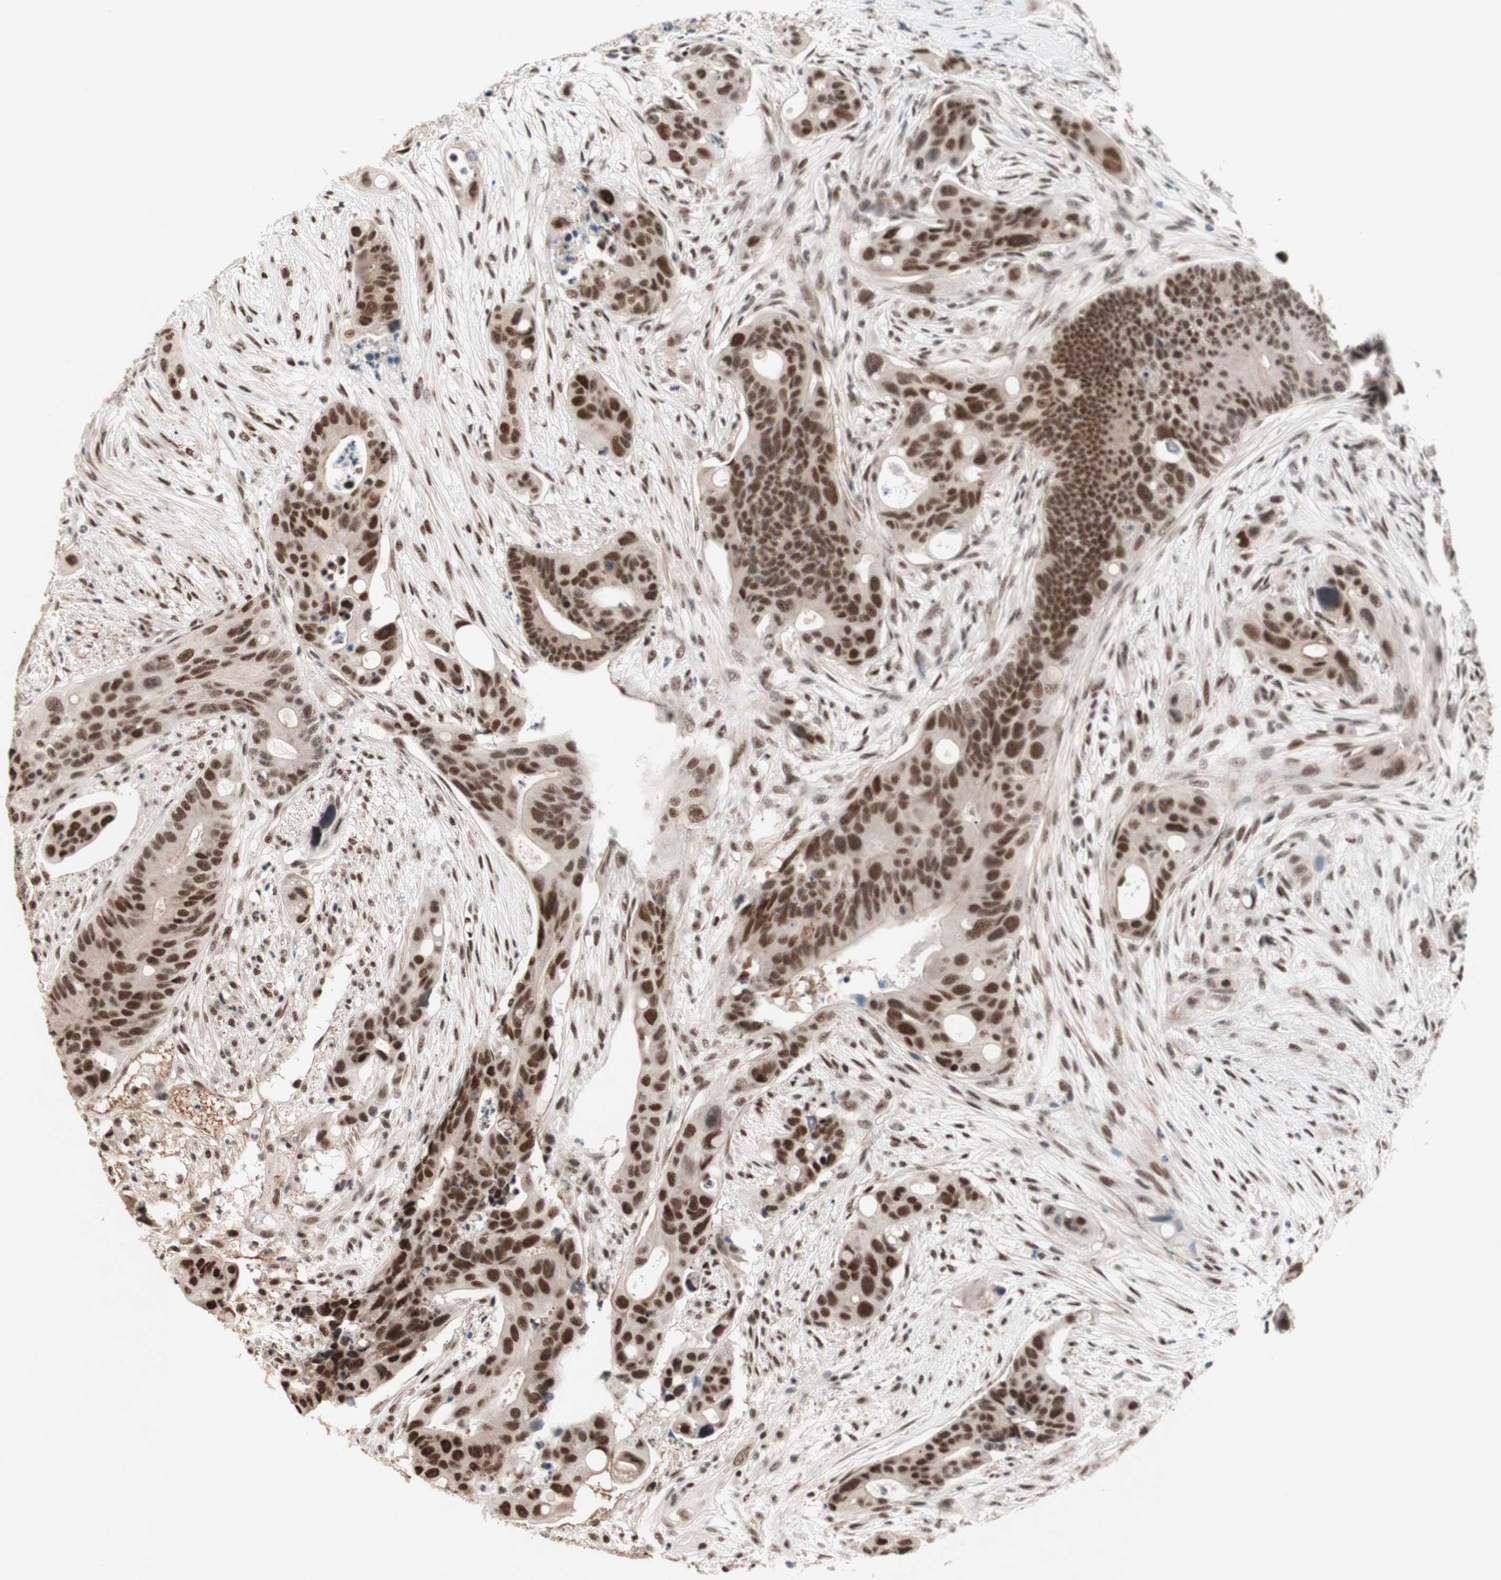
{"staining": {"intensity": "strong", "quantity": ">75%", "location": "nuclear"}, "tissue": "colorectal cancer", "cell_type": "Tumor cells", "image_type": "cancer", "snomed": [{"axis": "morphology", "description": "Adenocarcinoma, NOS"}, {"axis": "topography", "description": "Colon"}], "caption": "The immunohistochemical stain highlights strong nuclear expression in tumor cells of adenocarcinoma (colorectal) tissue. The staining is performed using DAB (3,3'-diaminobenzidine) brown chromogen to label protein expression. The nuclei are counter-stained blue using hematoxylin.", "gene": "TLE1", "patient": {"sex": "female", "age": 57}}